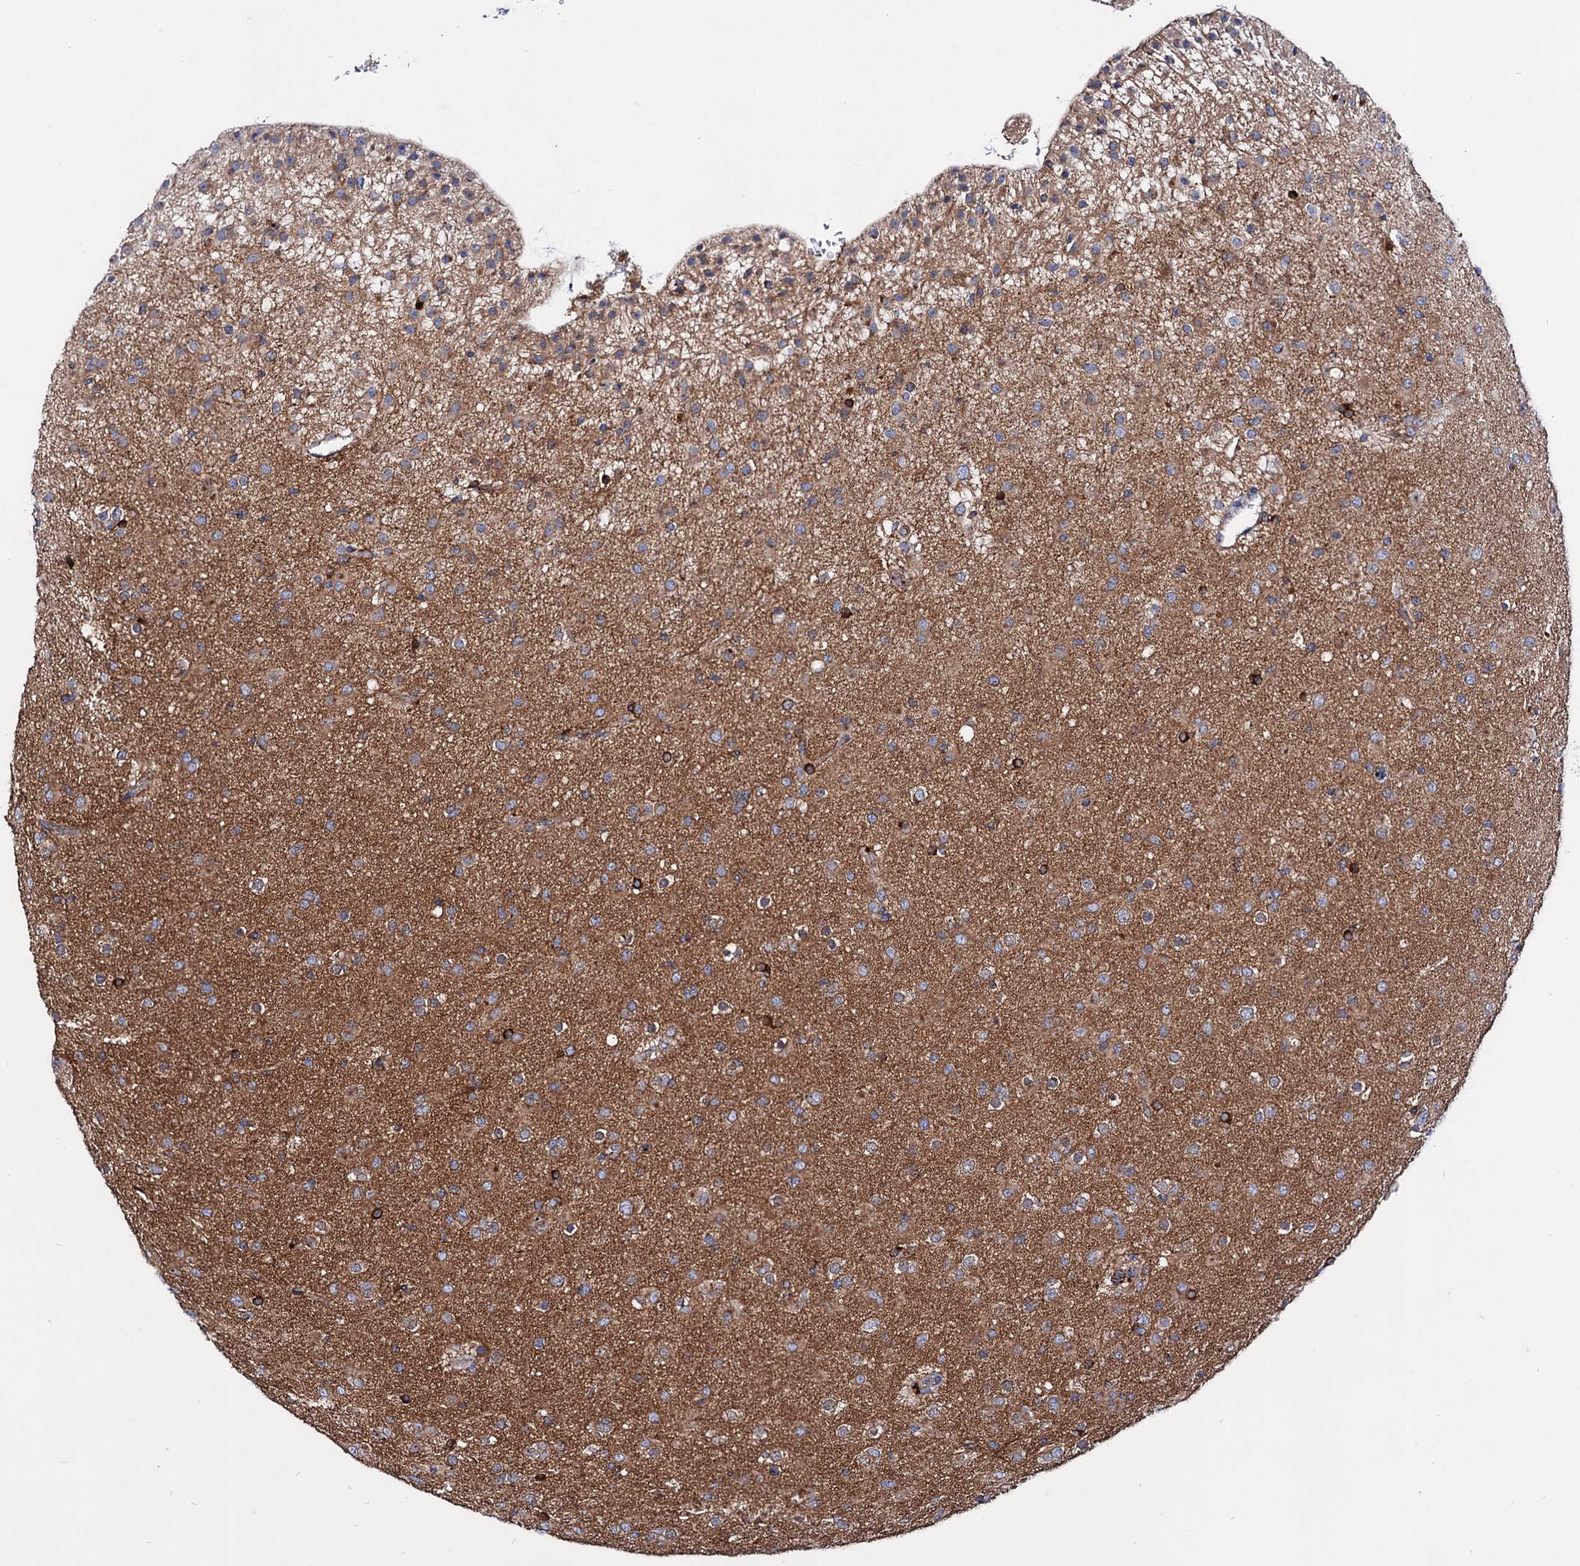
{"staining": {"intensity": "moderate", "quantity": ">75%", "location": "cytoplasmic/membranous"}, "tissue": "glioma", "cell_type": "Tumor cells", "image_type": "cancer", "snomed": [{"axis": "morphology", "description": "Glioma, malignant, Low grade"}, {"axis": "topography", "description": "Brain"}], "caption": "The photomicrograph exhibits immunohistochemical staining of glioma. There is moderate cytoplasmic/membranous expression is identified in approximately >75% of tumor cells.", "gene": "ACAD9", "patient": {"sex": "male", "age": 65}}